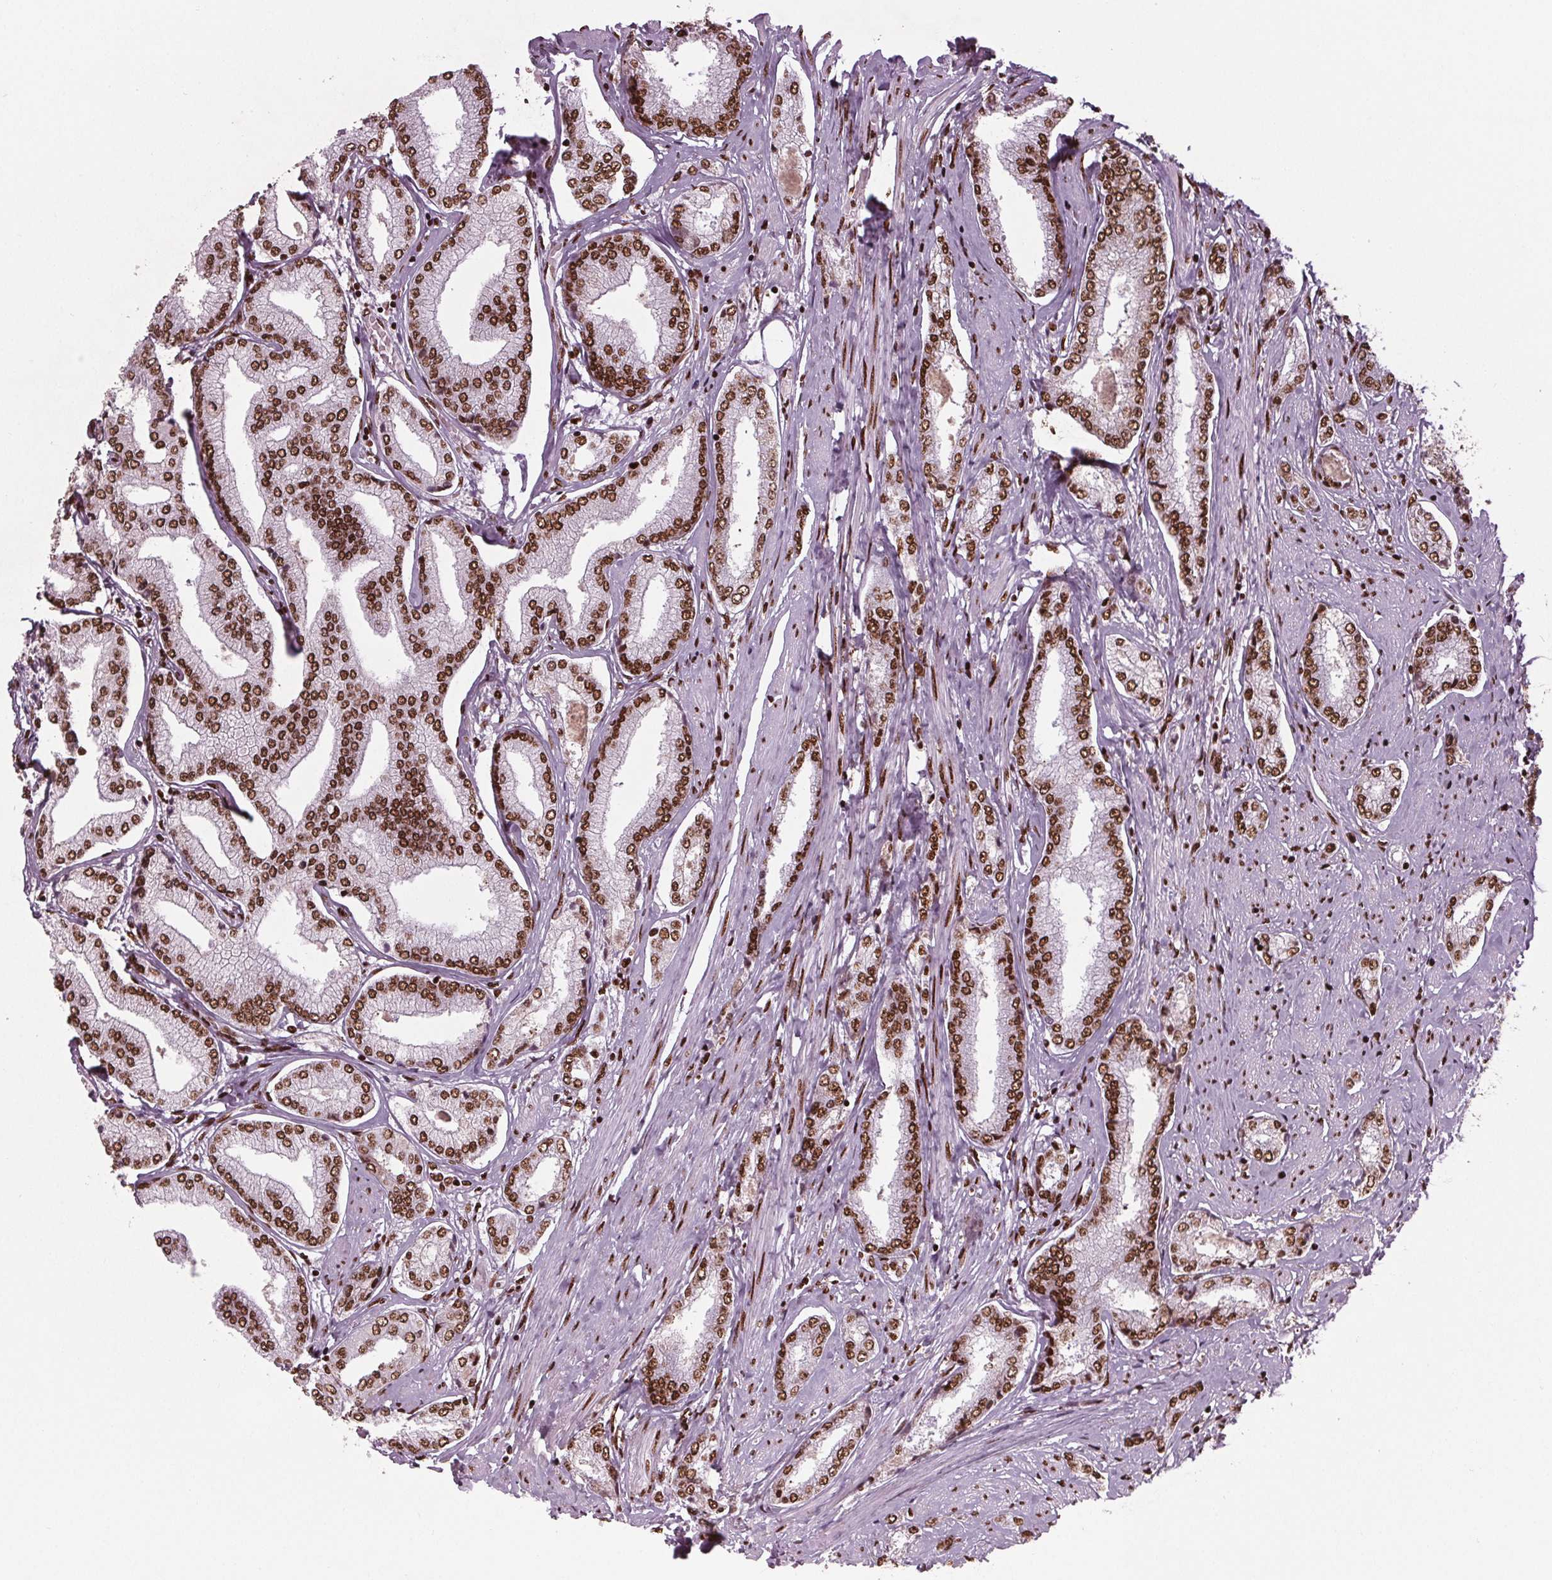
{"staining": {"intensity": "strong", "quantity": ">75%", "location": "nuclear"}, "tissue": "prostate cancer", "cell_type": "Tumor cells", "image_type": "cancer", "snomed": [{"axis": "morphology", "description": "Adenocarcinoma, NOS"}, {"axis": "topography", "description": "Prostate"}], "caption": "Brown immunohistochemical staining in human prostate cancer demonstrates strong nuclear expression in about >75% of tumor cells.", "gene": "BRD4", "patient": {"sex": "male", "age": 63}}